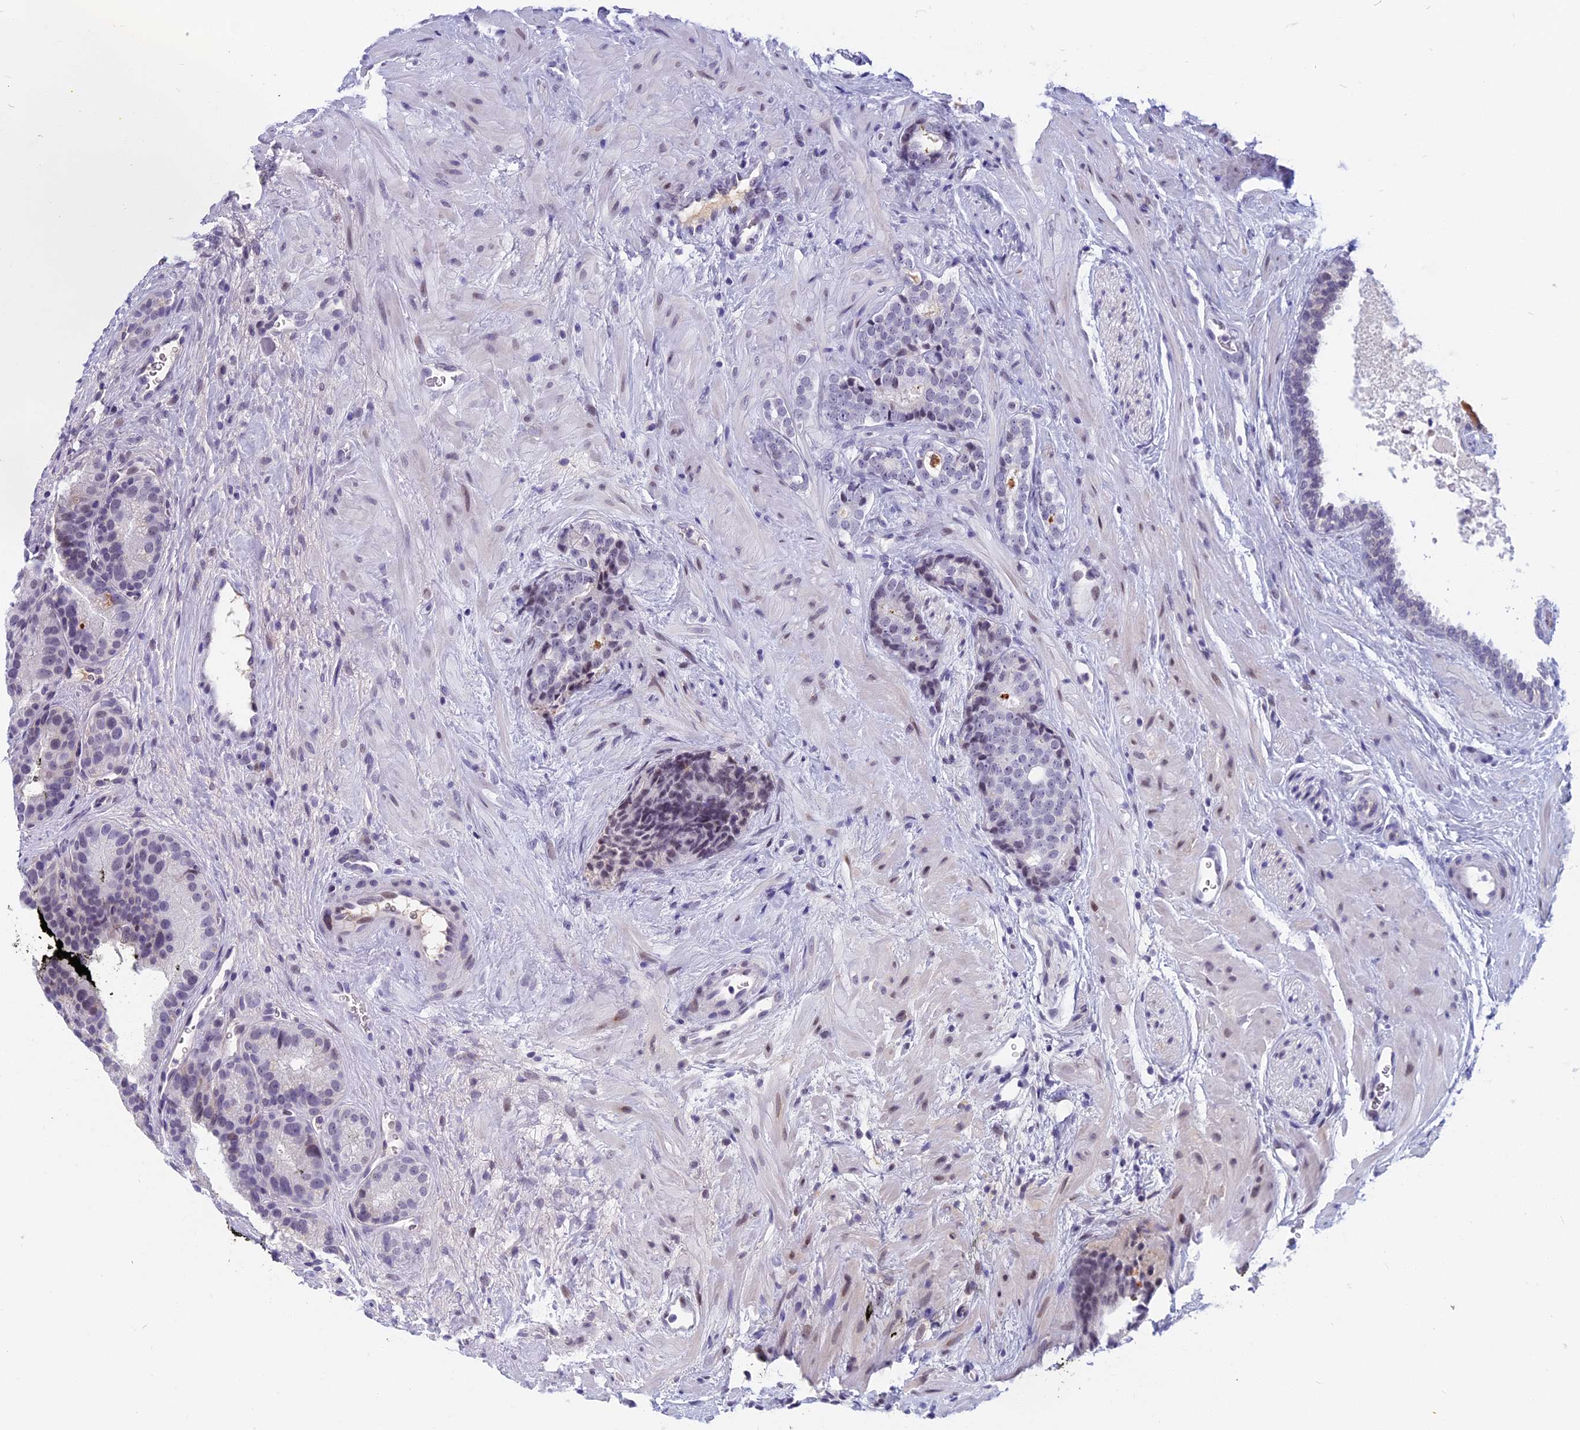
{"staining": {"intensity": "negative", "quantity": "none", "location": "none"}, "tissue": "prostate cancer", "cell_type": "Tumor cells", "image_type": "cancer", "snomed": [{"axis": "morphology", "description": "Adenocarcinoma, High grade"}, {"axis": "topography", "description": "Prostate"}], "caption": "Tumor cells are negative for protein expression in human prostate cancer.", "gene": "CDC7", "patient": {"sex": "male", "age": 56}}